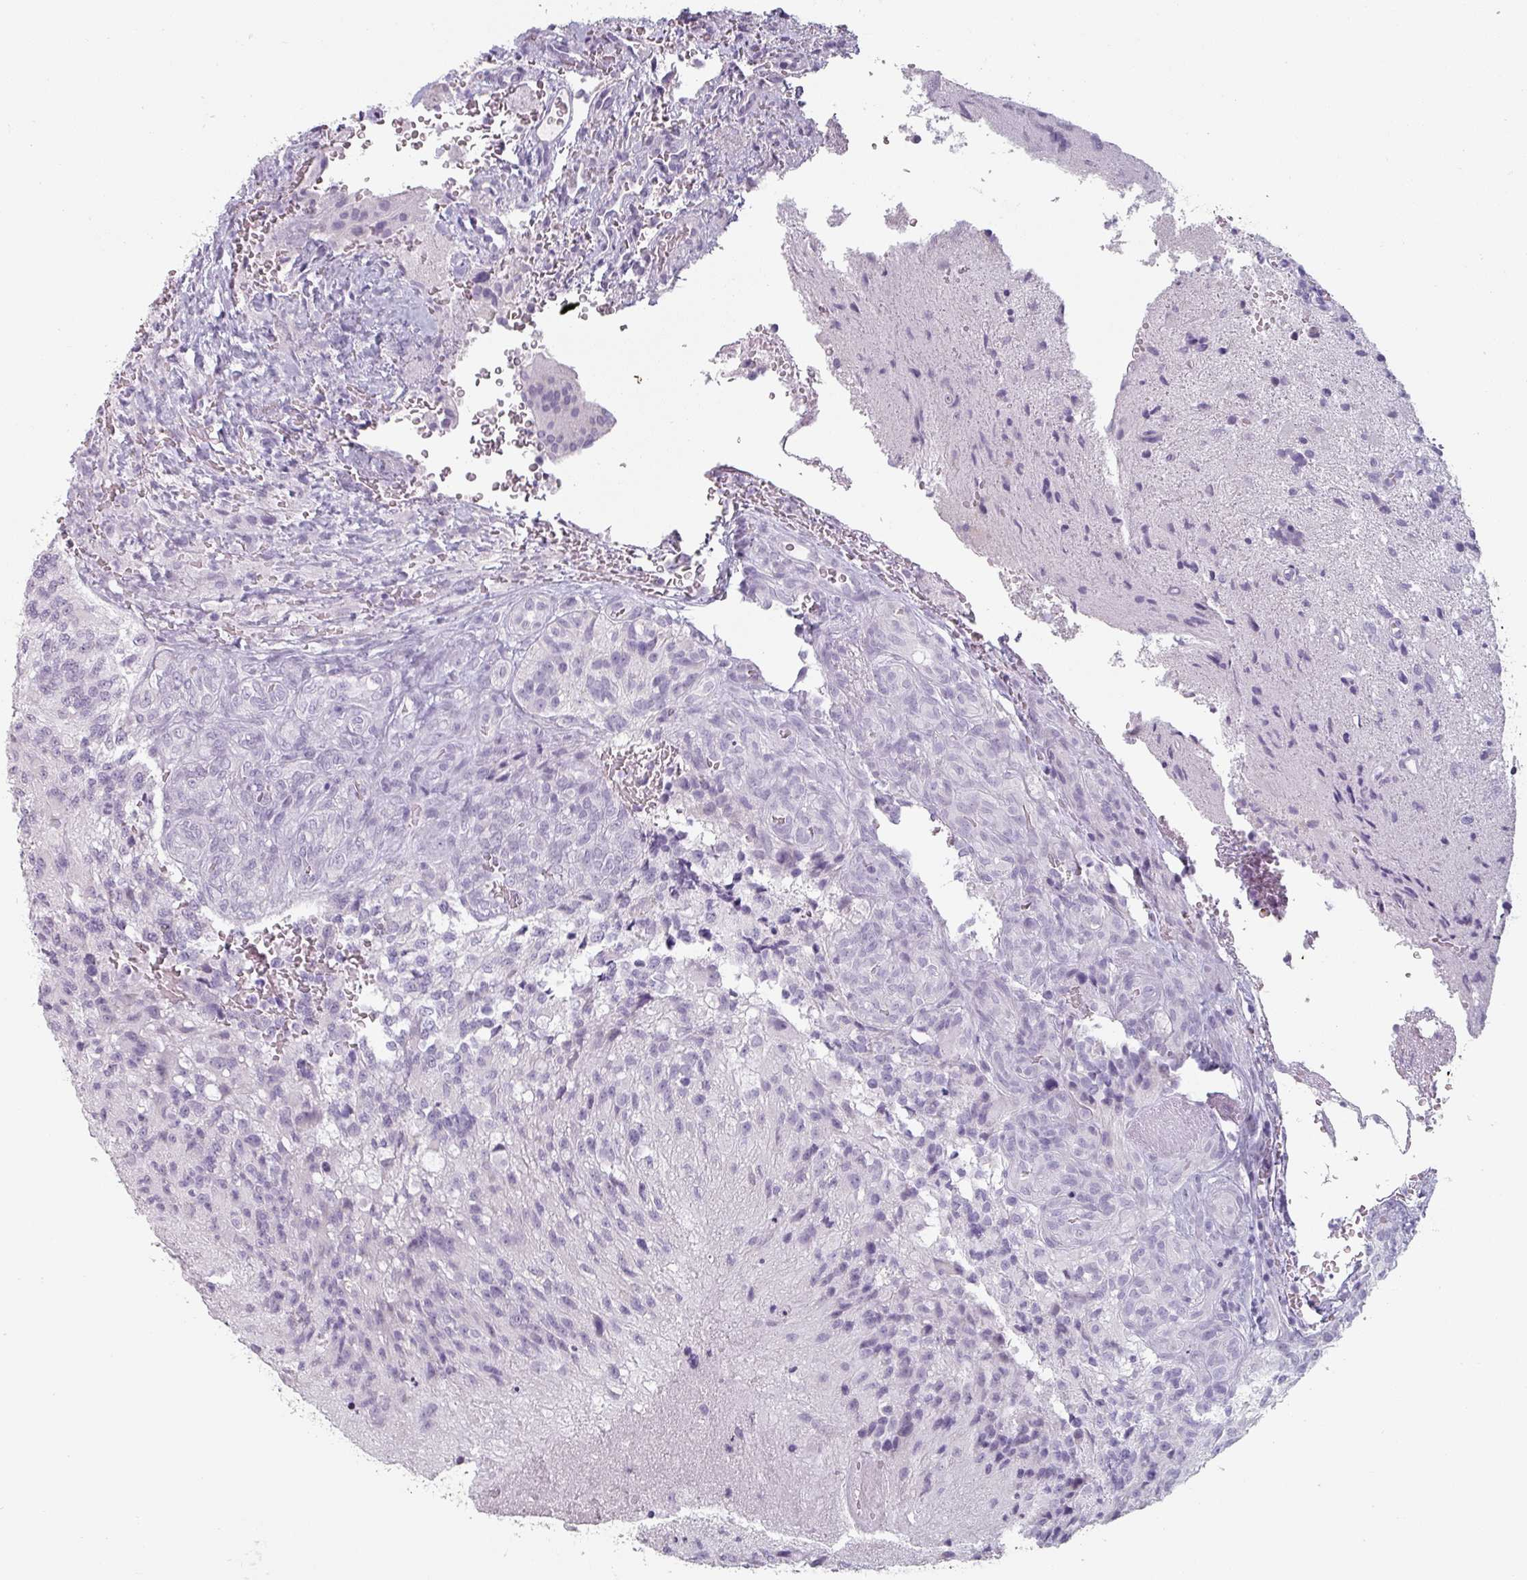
{"staining": {"intensity": "negative", "quantity": "none", "location": "none"}, "tissue": "glioma", "cell_type": "Tumor cells", "image_type": "cancer", "snomed": [{"axis": "morphology", "description": "Normal tissue, NOS"}, {"axis": "morphology", "description": "Glioma, malignant, High grade"}, {"axis": "topography", "description": "Cerebral cortex"}], "caption": "Immunohistochemistry (IHC) of human high-grade glioma (malignant) exhibits no positivity in tumor cells.", "gene": "SFTPA1", "patient": {"sex": "male", "age": 56}}